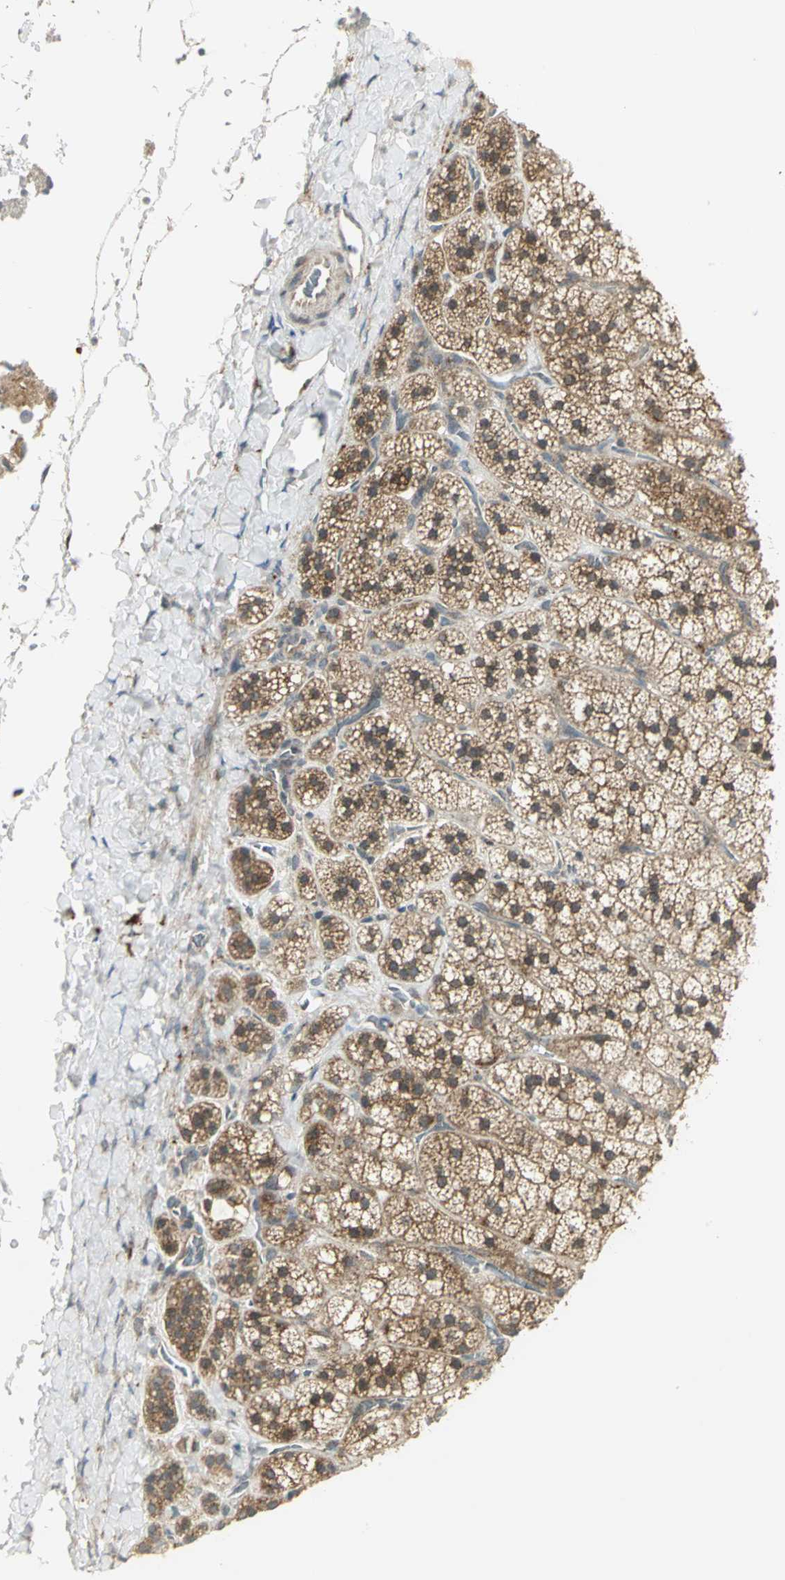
{"staining": {"intensity": "moderate", "quantity": ">75%", "location": "cytoplasmic/membranous"}, "tissue": "adrenal gland", "cell_type": "Glandular cells", "image_type": "normal", "snomed": [{"axis": "morphology", "description": "Normal tissue, NOS"}, {"axis": "topography", "description": "Adrenal gland"}], "caption": "This image displays immunohistochemistry staining of unremarkable human adrenal gland, with medium moderate cytoplasmic/membranous expression in about >75% of glandular cells.", "gene": "MAPK8IP3", "patient": {"sex": "female", "age": 44}}